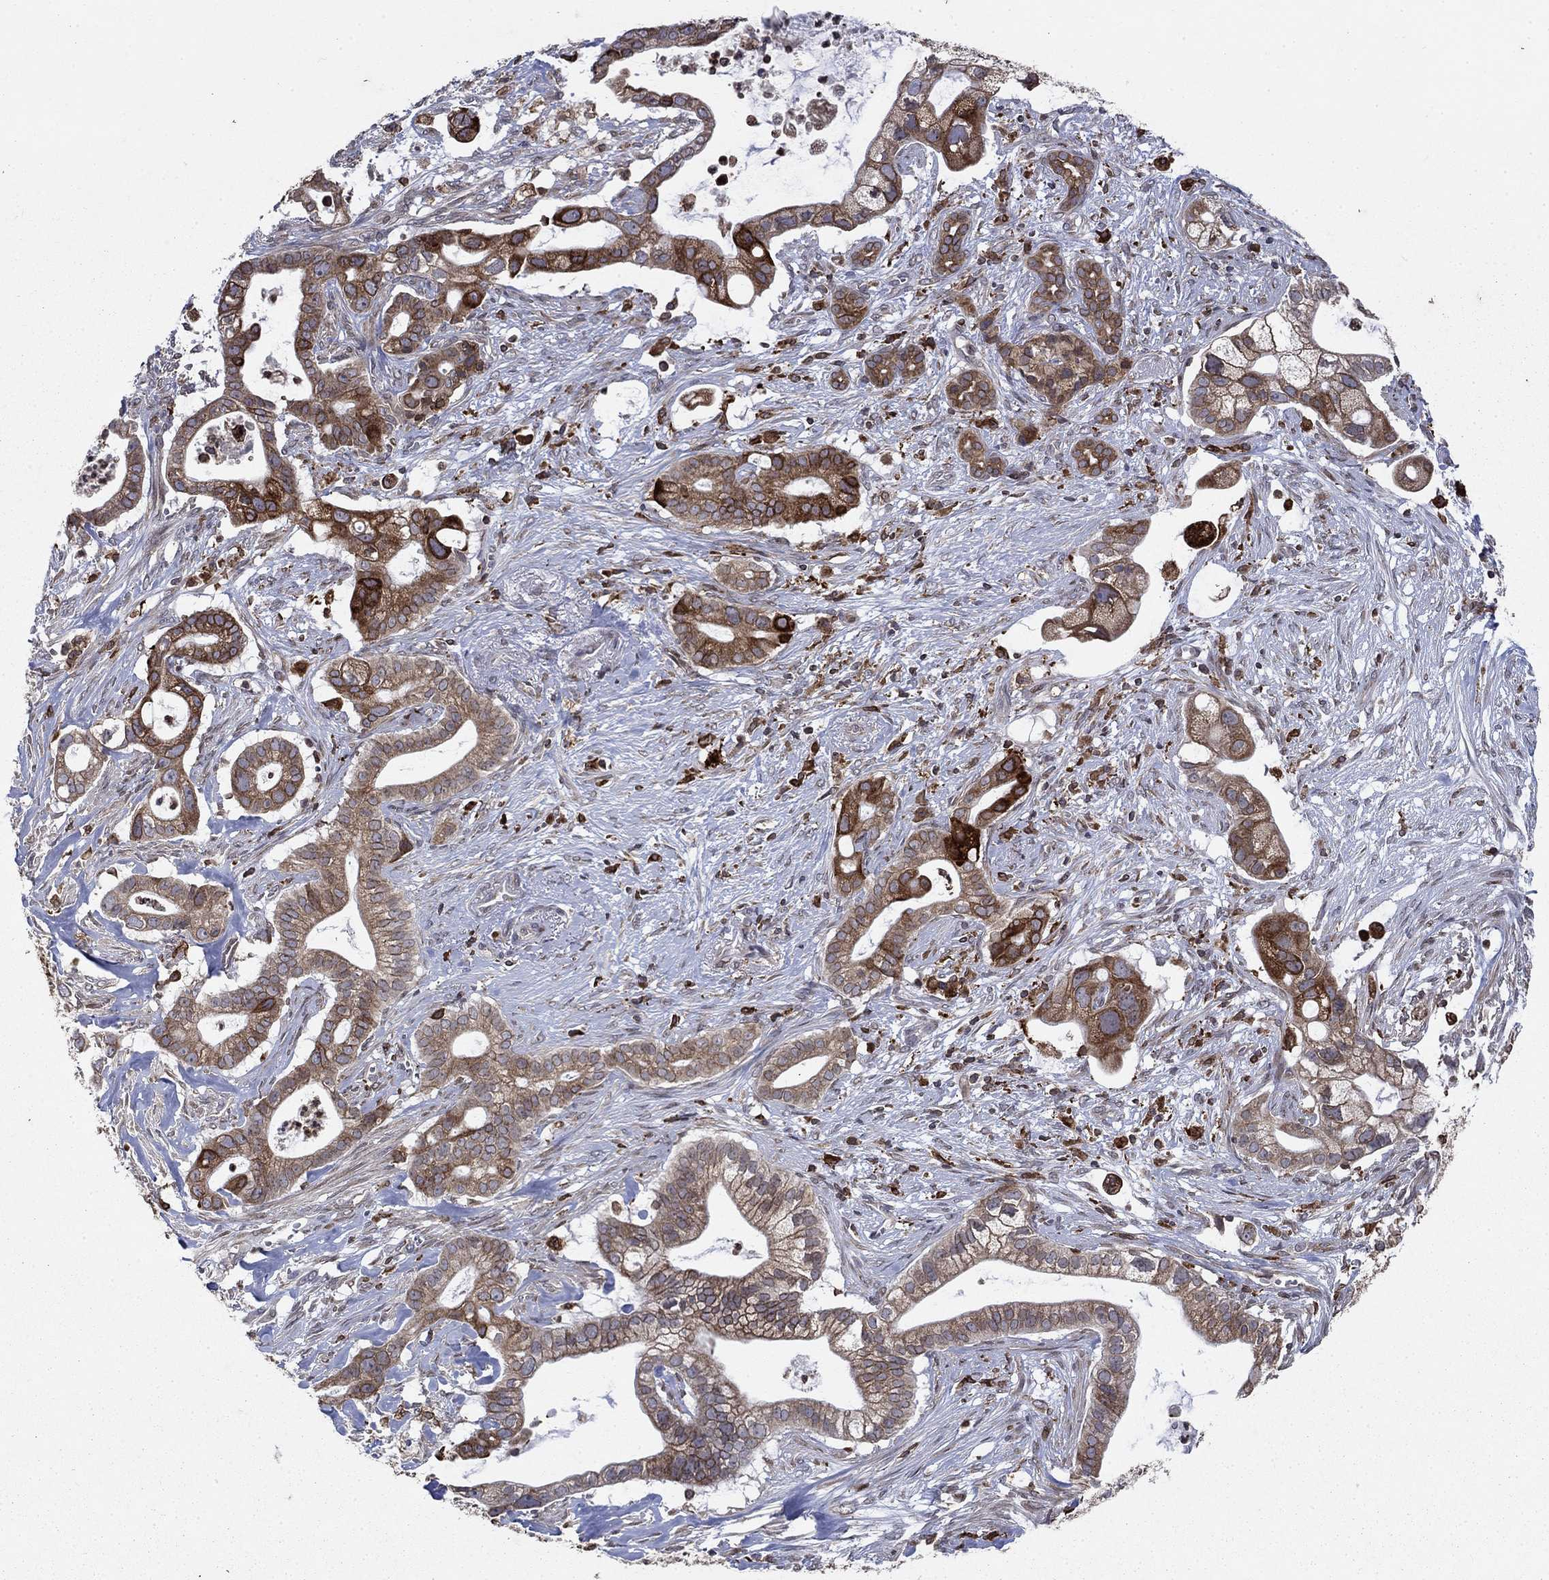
{"staining": {"intensity": "strong", "quantity": "<25%", "location": "cytoplasmic/membranous"}, "tissue": "pancreatic cancer", "cell_type": "Tumor cells", "image_type": "cancer", "snomed": [{"axis": "morphology", "description": "Adenocarcinoma, NOS"}, {"axis": "topography", "description": "Pancreas"}], "caption": "Pancreatic cancer stained with a brown dye shows strong cytoplasmic/membranous positive positivity in approximately <25% of tumor cells.", "gene": "DHRS7", "patient": {"sex": "male", "age": 61}}